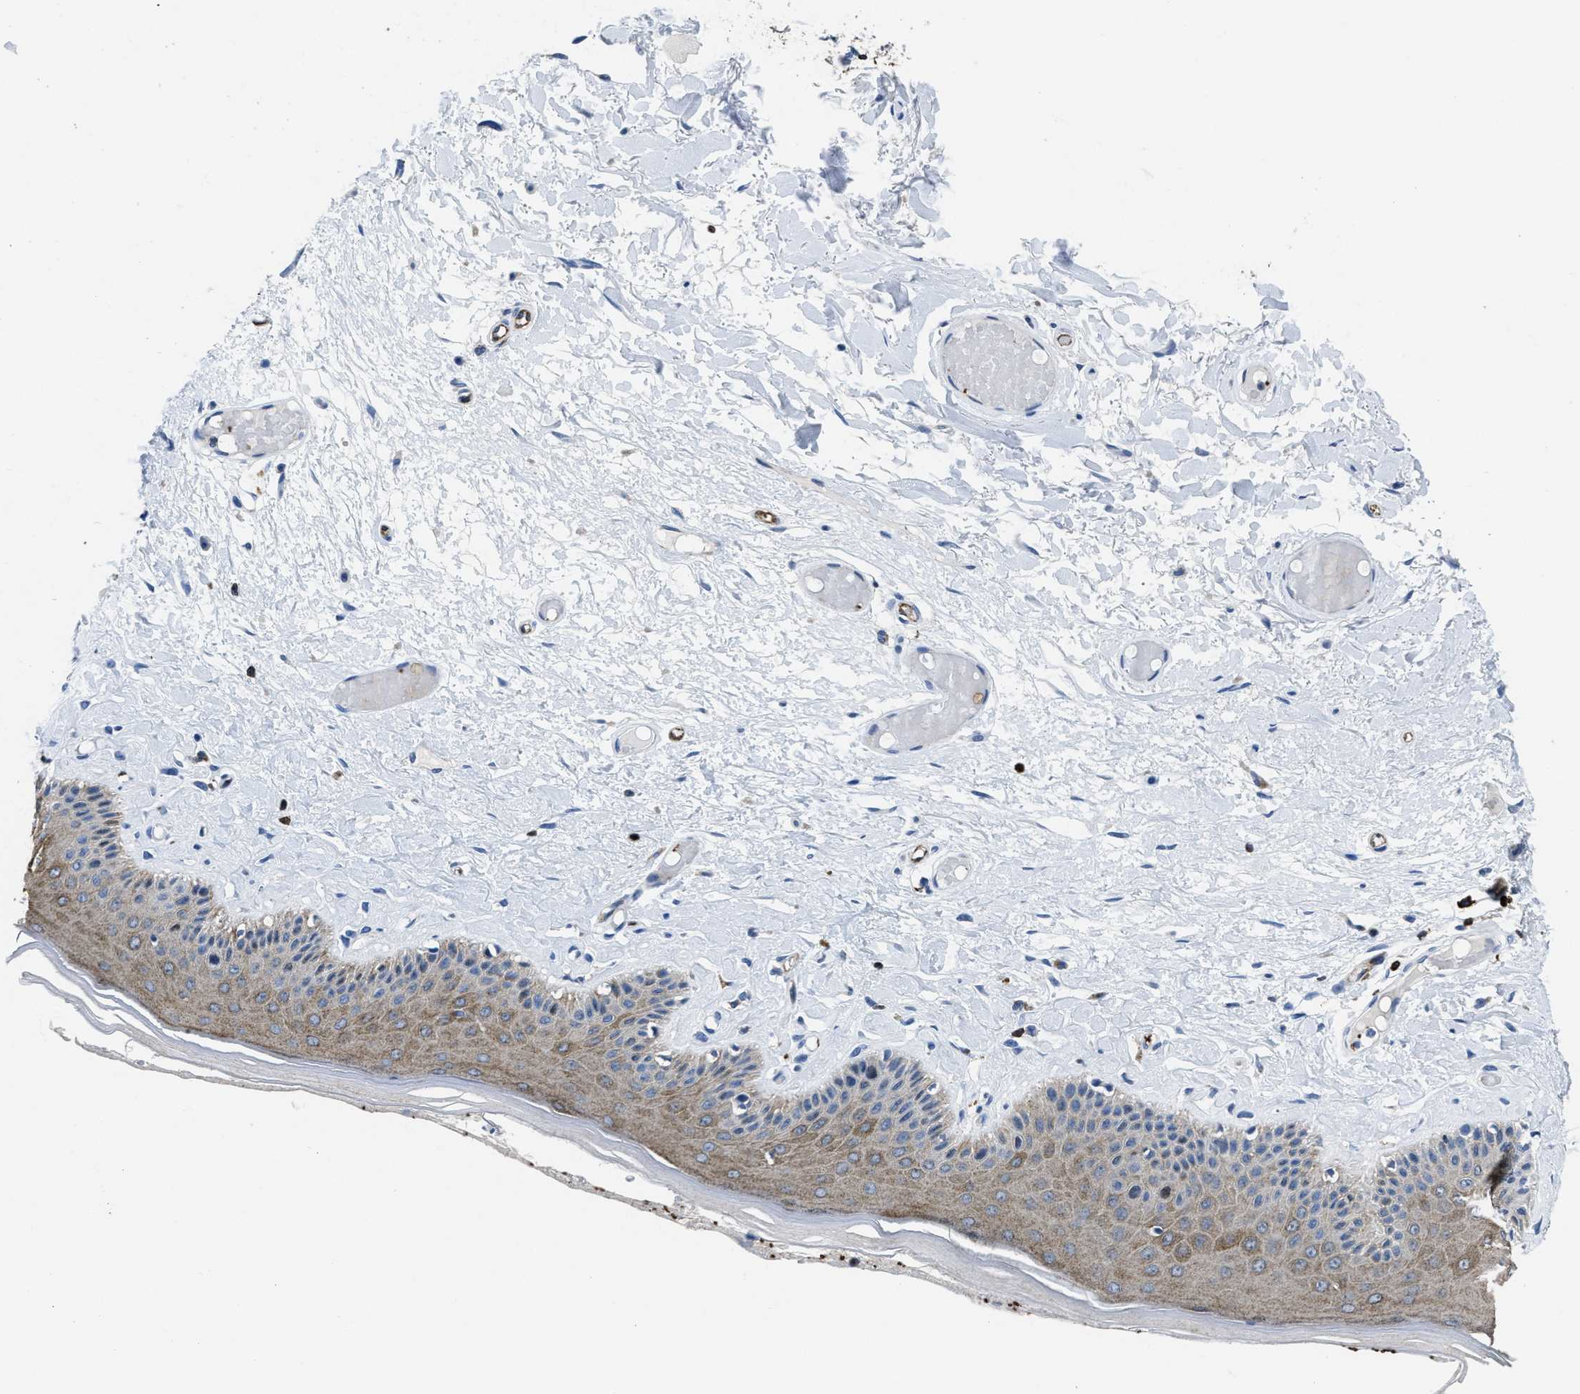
{"staining": {"intensity": "weak", "quantity": ">75%", "location": "cytoplasmic/membranous"}, "tissue": "skin", "cell_type": "Epidermal cells", "image_type": "normal", "snomed": [{"axis": "morphology", "description": "Normal tissue, NOS"}, {"axis": "topography", "description": "Vulva"}], "caption": "Protein staining of normal skin demonstrates weak cytoplasmic/membranous staining in about >75% of epidermal cells.", "gene": "ITGA3", "patient": {"sex": "female", "age": 73}}